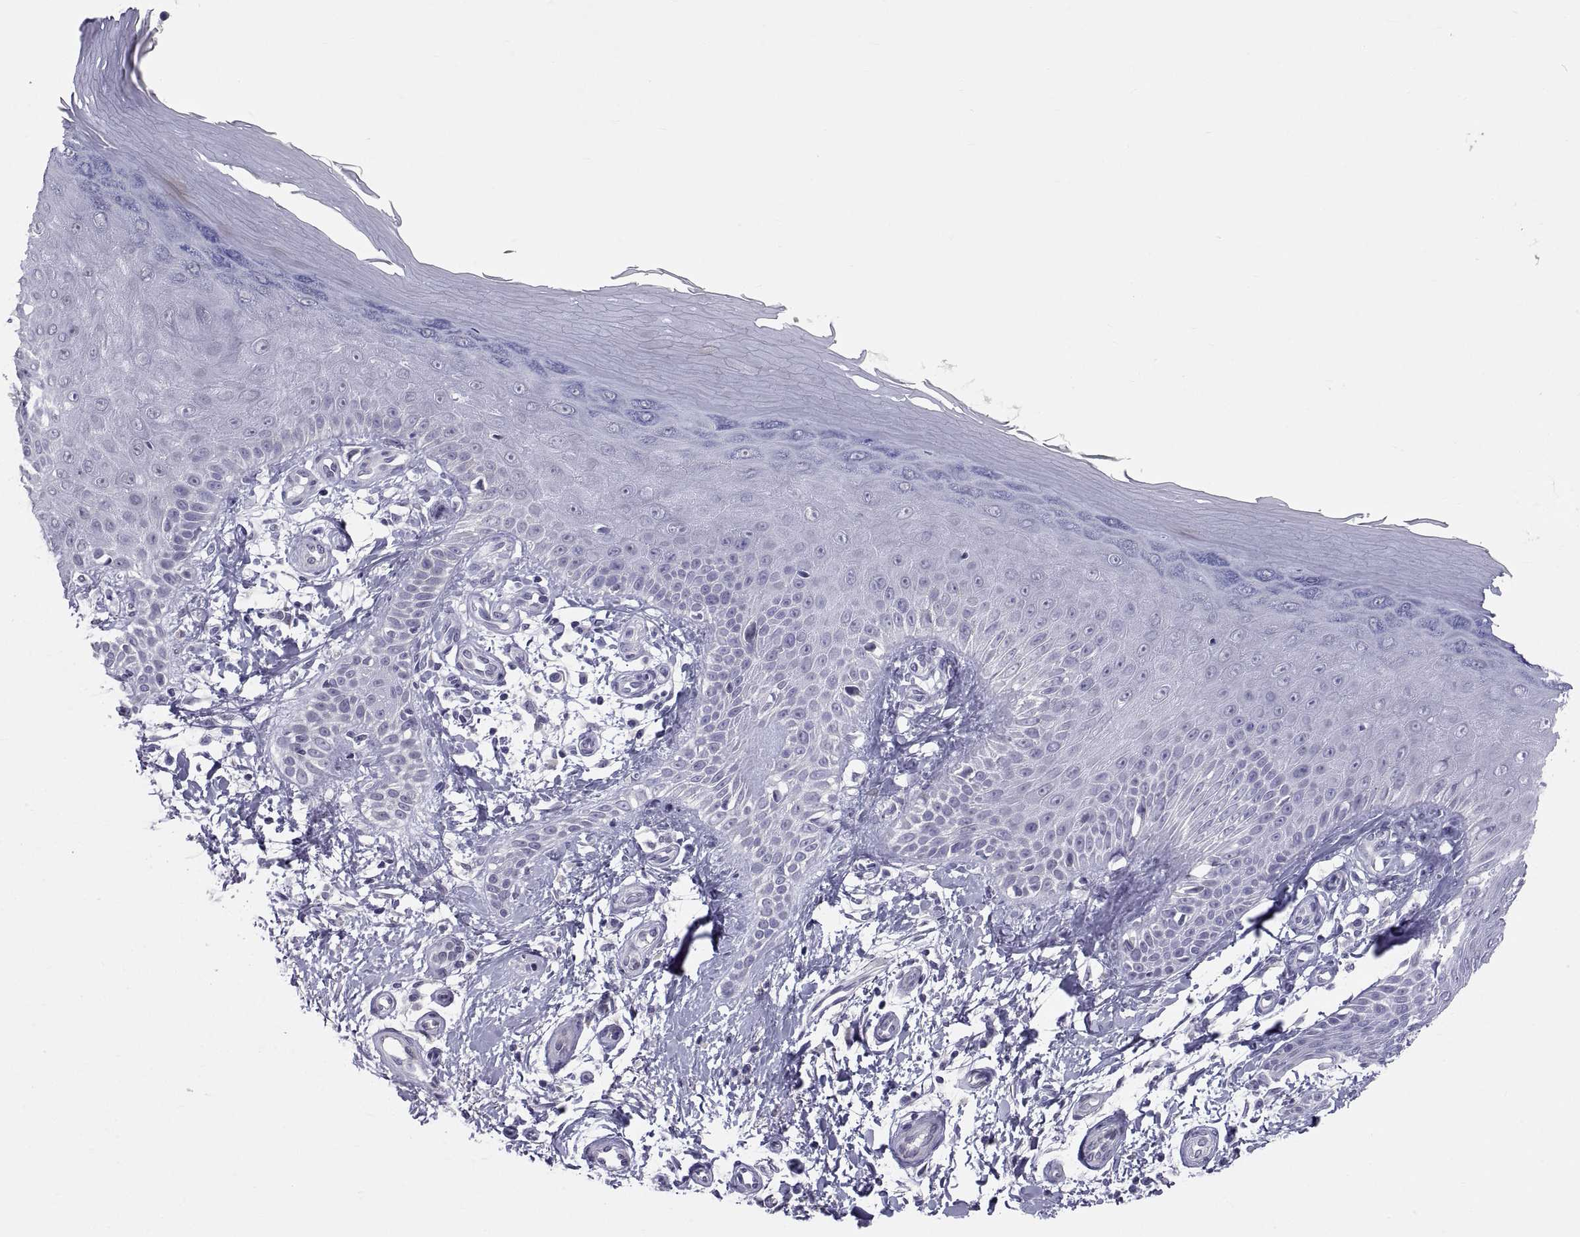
{"staining": {"intensity": "negative", "quantity": "none", "location": "none"}, "tissue": "skin", "cell_type": "Fibroblasts", "image_type": "normal", "snomed": [{"axis": "morphology", "description": "Normal tissue, NOS"}, {"axis": "morphology", "description": "Inflammation, NOS"}, {"axis": "morphology", "description": "Fibrosis, NOS"}, {"axis": "topography", "description": "Skin"}], "caption": "High power microscopy photomicrograph of an IHC histopathology image of unremarkable skin, revealing no significant expression in fibroblasts.", "gene": "TEX13A", "patient": {"sex": "male", "age": 71}}